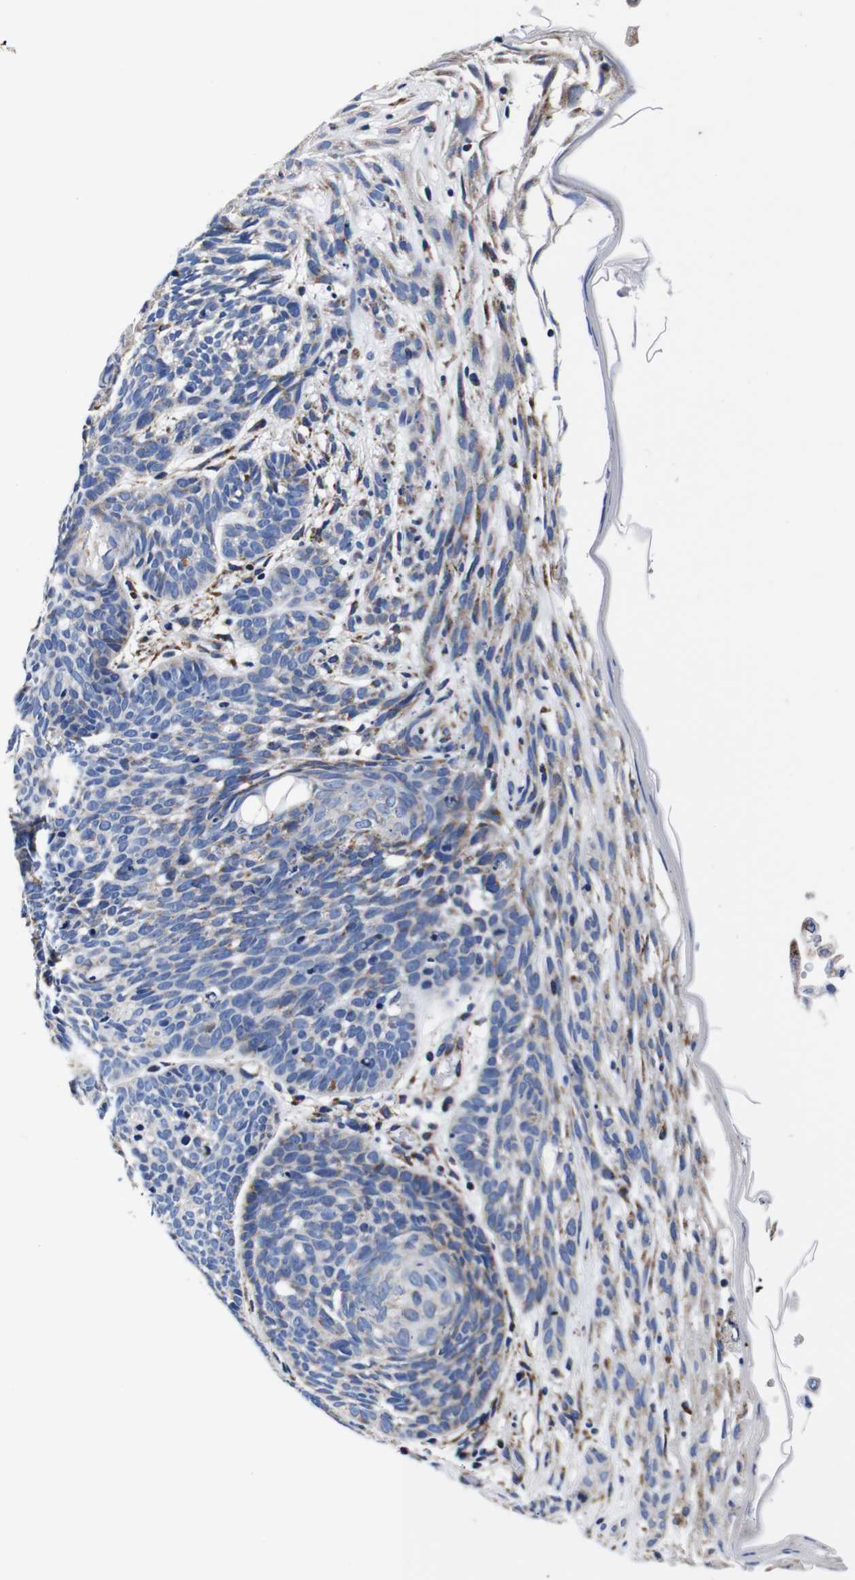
{"staining": {"intensity": "weak", "quantity": "<25%", "location": "cytoplasmic/membranous"}, "tissue": "skin cancer", "cell_type": "Tumor cells", "image_type": "cancer", "snomed": [{"axis": "morphology", "description": "Basal cell carcinoma"}, {"axis": "topography", "description": "Skin"}], "caption": "High power microscopy histopathology image of an immunohistochemistry image of skin basal cell carcinoma, revealing no significant positivity in tumor cells. (Brightfield microscopy of DAB (3,3'-diaminobenzidine) immunohistochemistry (IHC) at high magnification).", "gene": "FKBP9", "patient": {"sex": "female", "age": 70}}